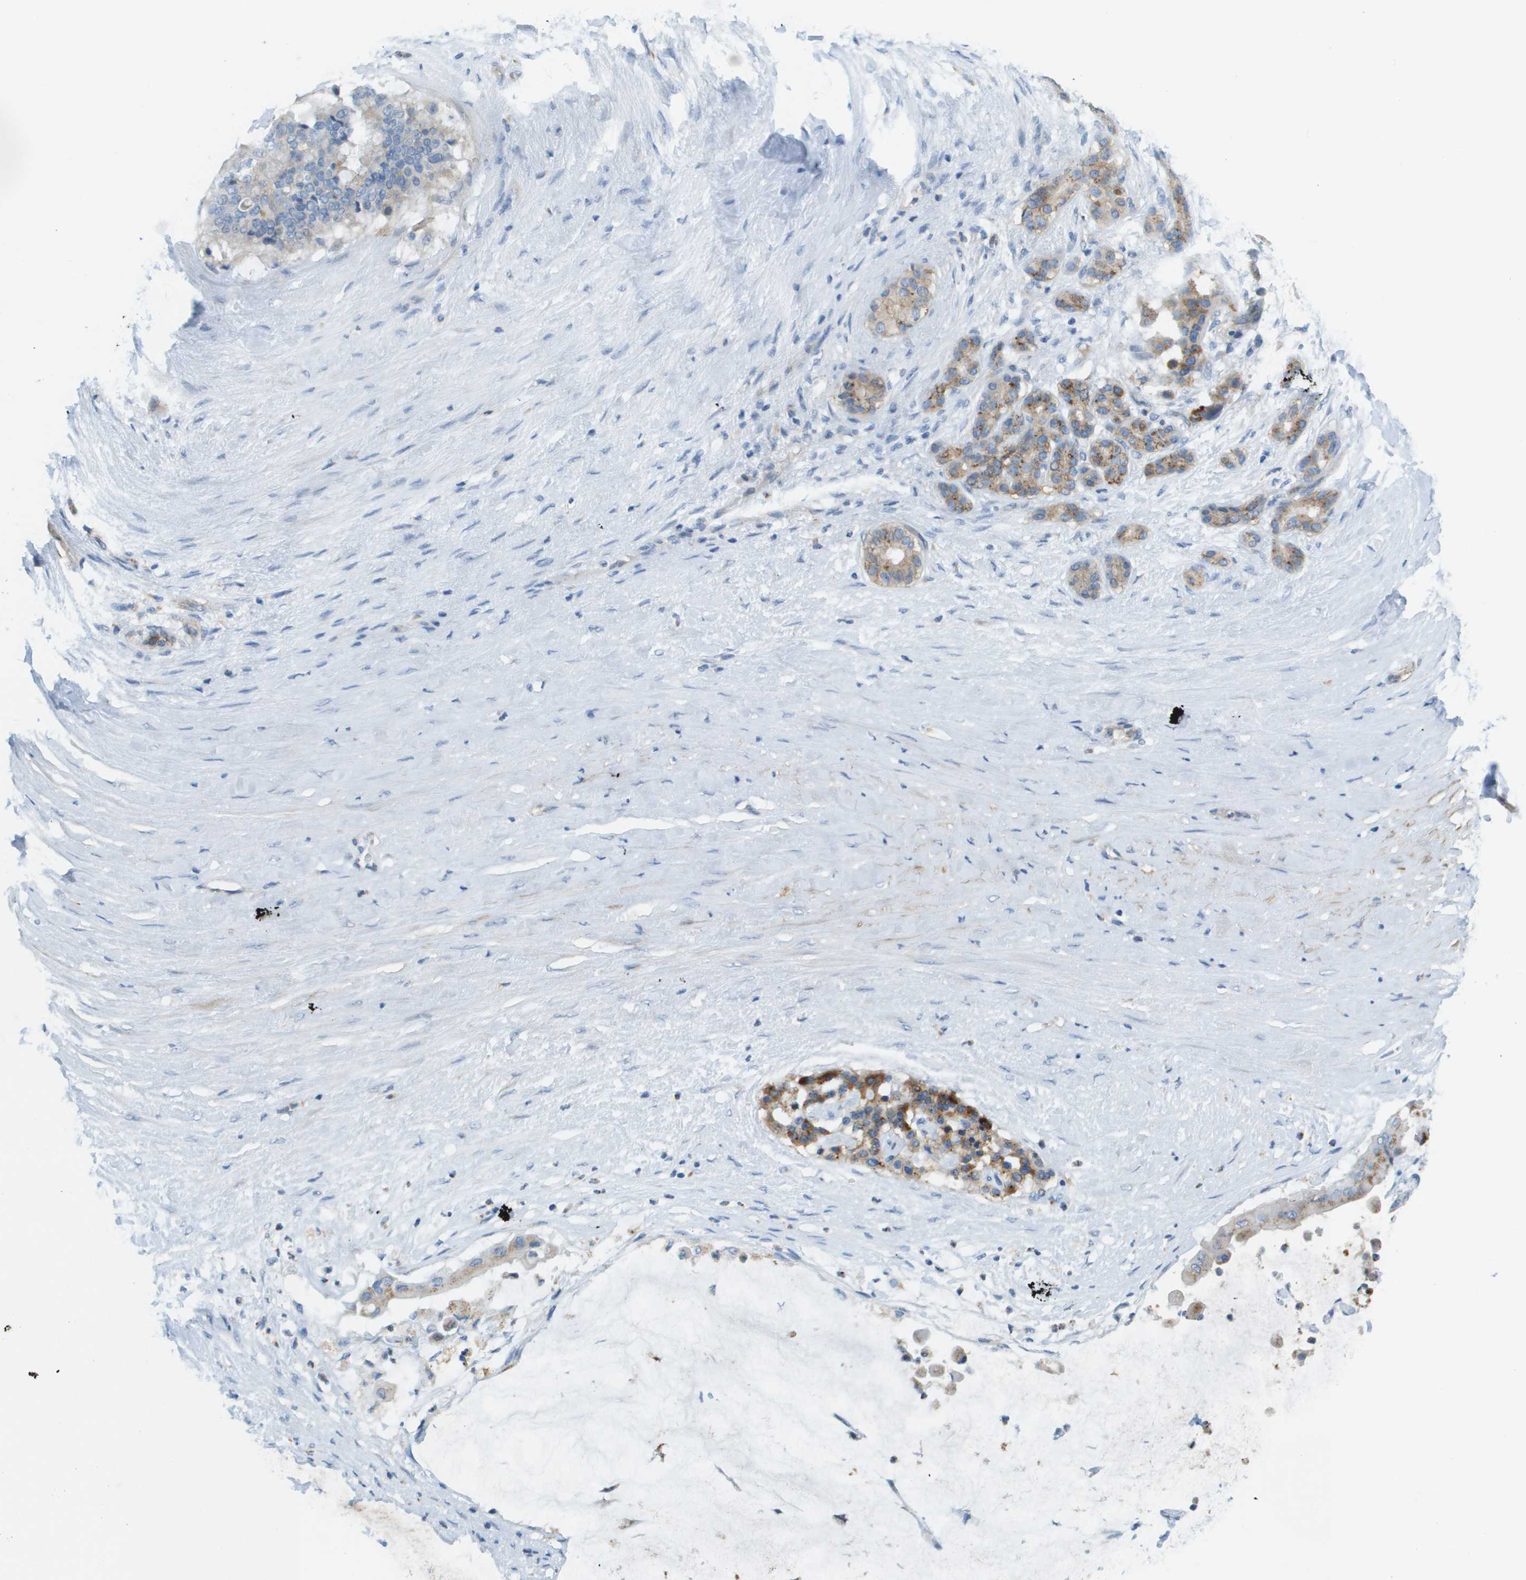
{"staining": {"intensity": "moderate", "quantity": "25%-75%", "location": "cytoplasmic/membranous"}, "tissue": "pancreatic cancer", "cell_type": "Tumor cells", "image_type": "cancer", "snomed": [{"axis": "morphology", "description": "Adenocarcinoma, NOS"}, {"axis": "topography", "description": "Pancreas"}], "caption": "A photomicrograph showing moderate cytoplasmic/membranous positivity in approximately 25%-75% of tumor cells in pancreatic cancer (adenocarcinoma), as visualized by brown immunohistochemical staining.", "gene": "MYH11", "patient": {"sex": "male", "age": 41}}